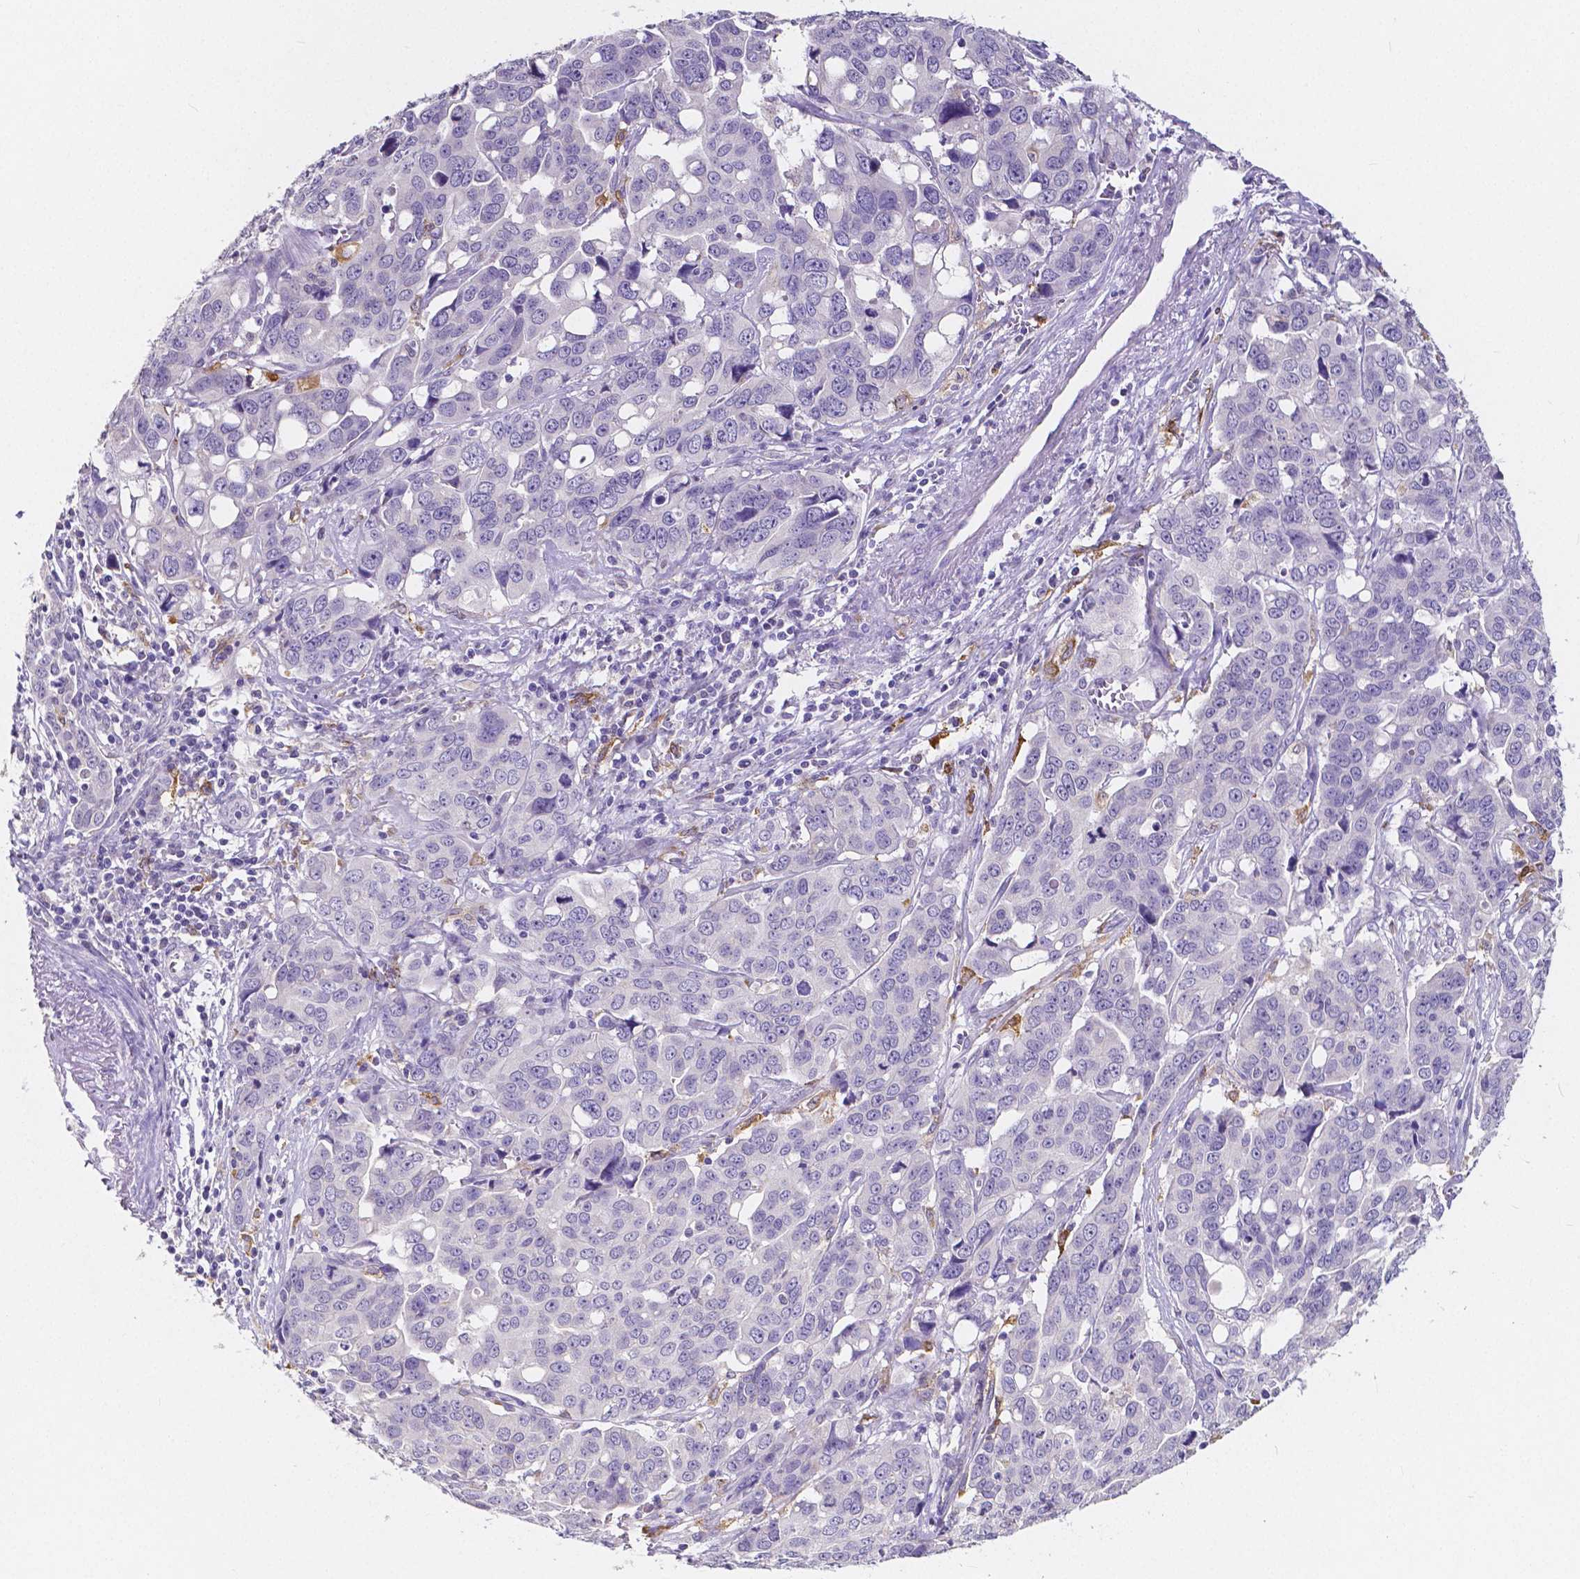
{"staining": {"intensity": "negative", "quantity": "none", "location": "none"}, "tissue": "ovarian cancer", "cell_type": "Tumor cells", "image_type": "cancer", "snomed": [{"axis": "morphology", "description": "Carcinoma, endometroid"}, {"axis": "topography", "description": "Ovary"}], "caption": "Endometroid carcinoma (ovarian) stained for a protein using IHC exhibits no staining tumor cells.", "gene": "ACP5", "patient": {"sex": "female", "age": 78}}